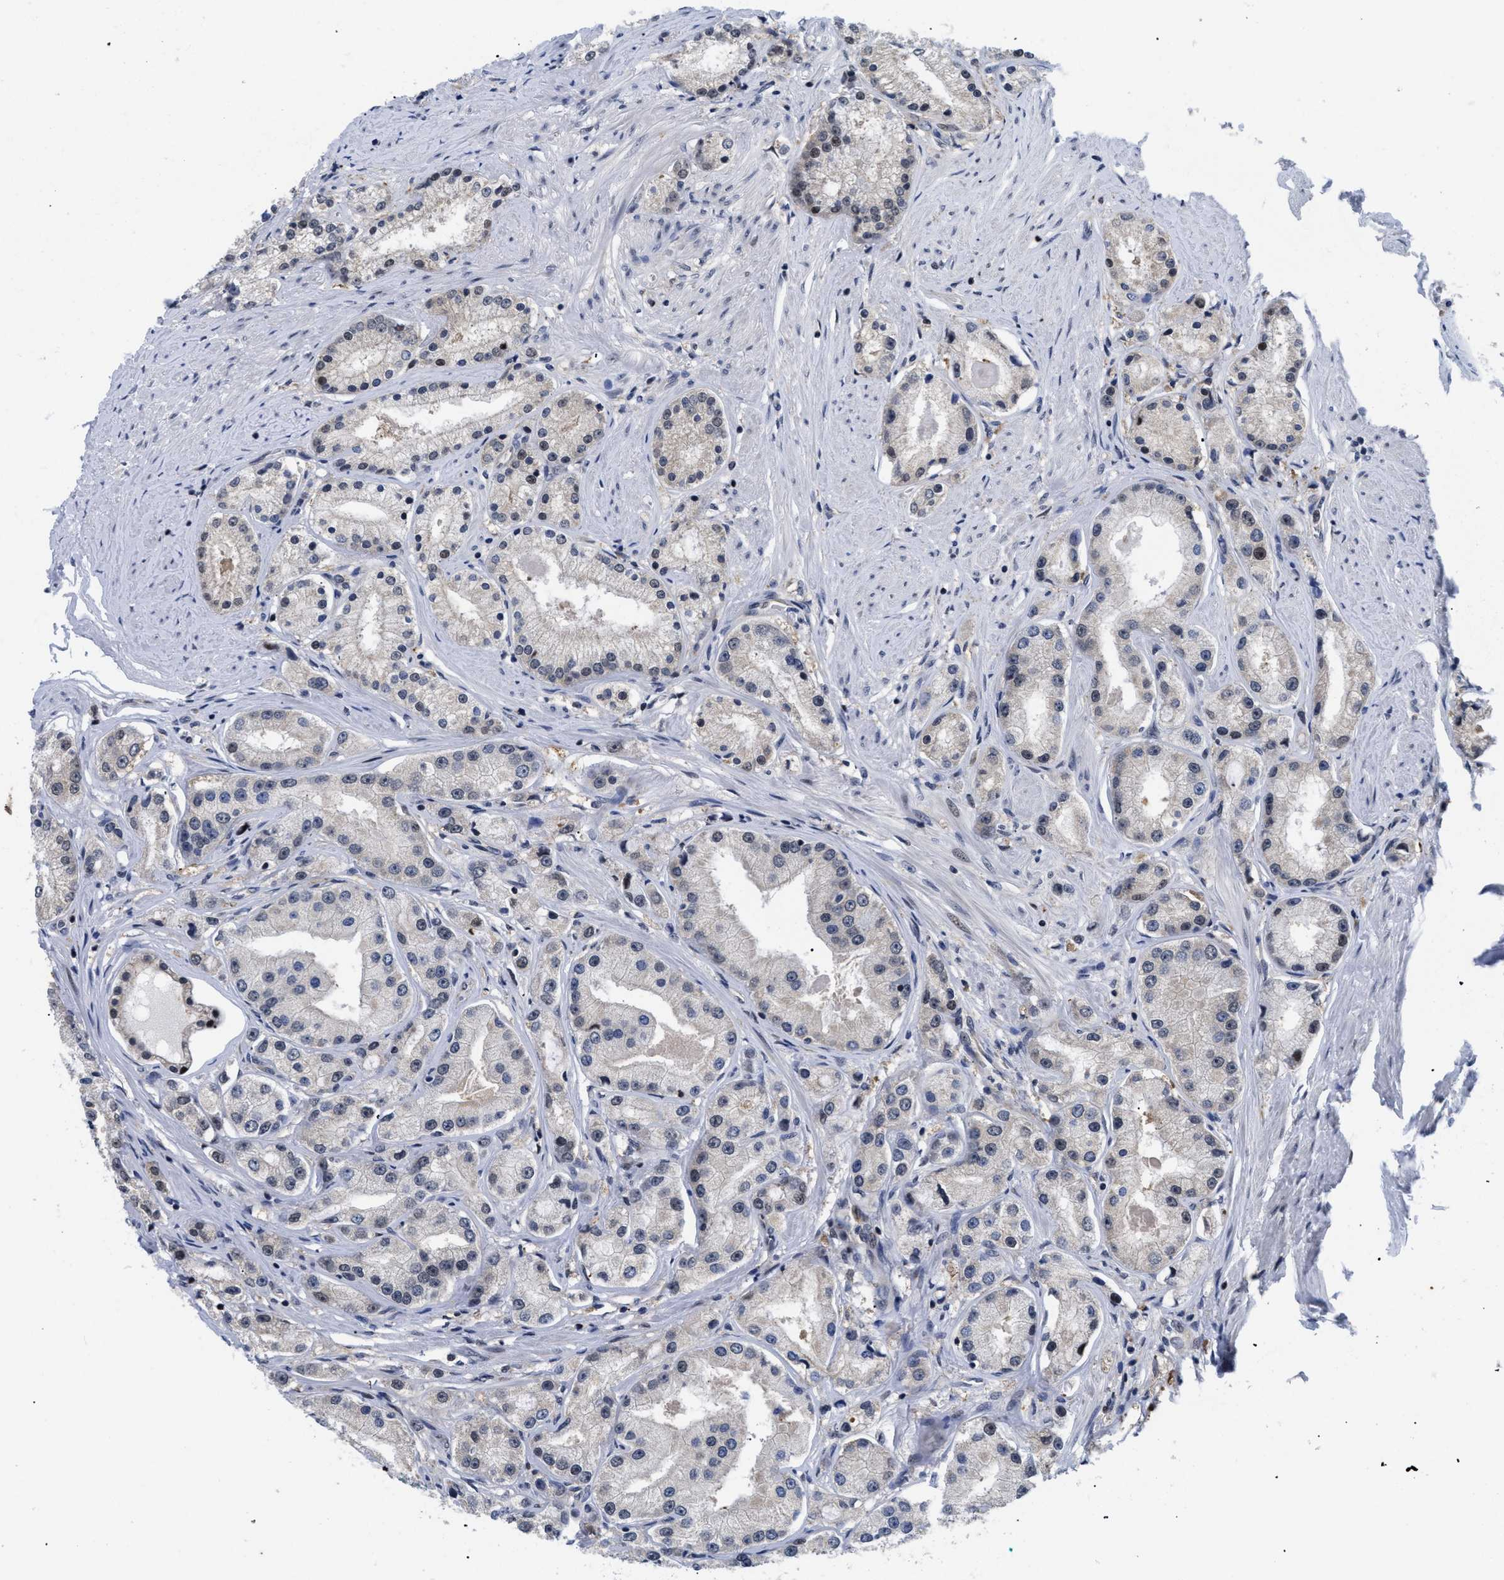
{"staining": {"intensity": "moderate", "quantity": "<25%", "location": "cytoplasmic/membranous,nuclear"}, "tissue": "prostate cancer", "cell_type": "Tumor cells", "image_type": "cancer", "snomed": [{"axis": "morphology", "description": "Adenocarcinoma, Low grade"}, {"axis": "topography", "description": "Prostate"}], "caption": "The photomicrograph demonstrates a brown stain indicating the presence of a protein in the cytoplasmic/membranous and nuclear of tumor cells in prostate cancer (low-grade adenocarcinoma).", "gene": "SLC29A2", "patient": {"sex": "male", "age": 63}}